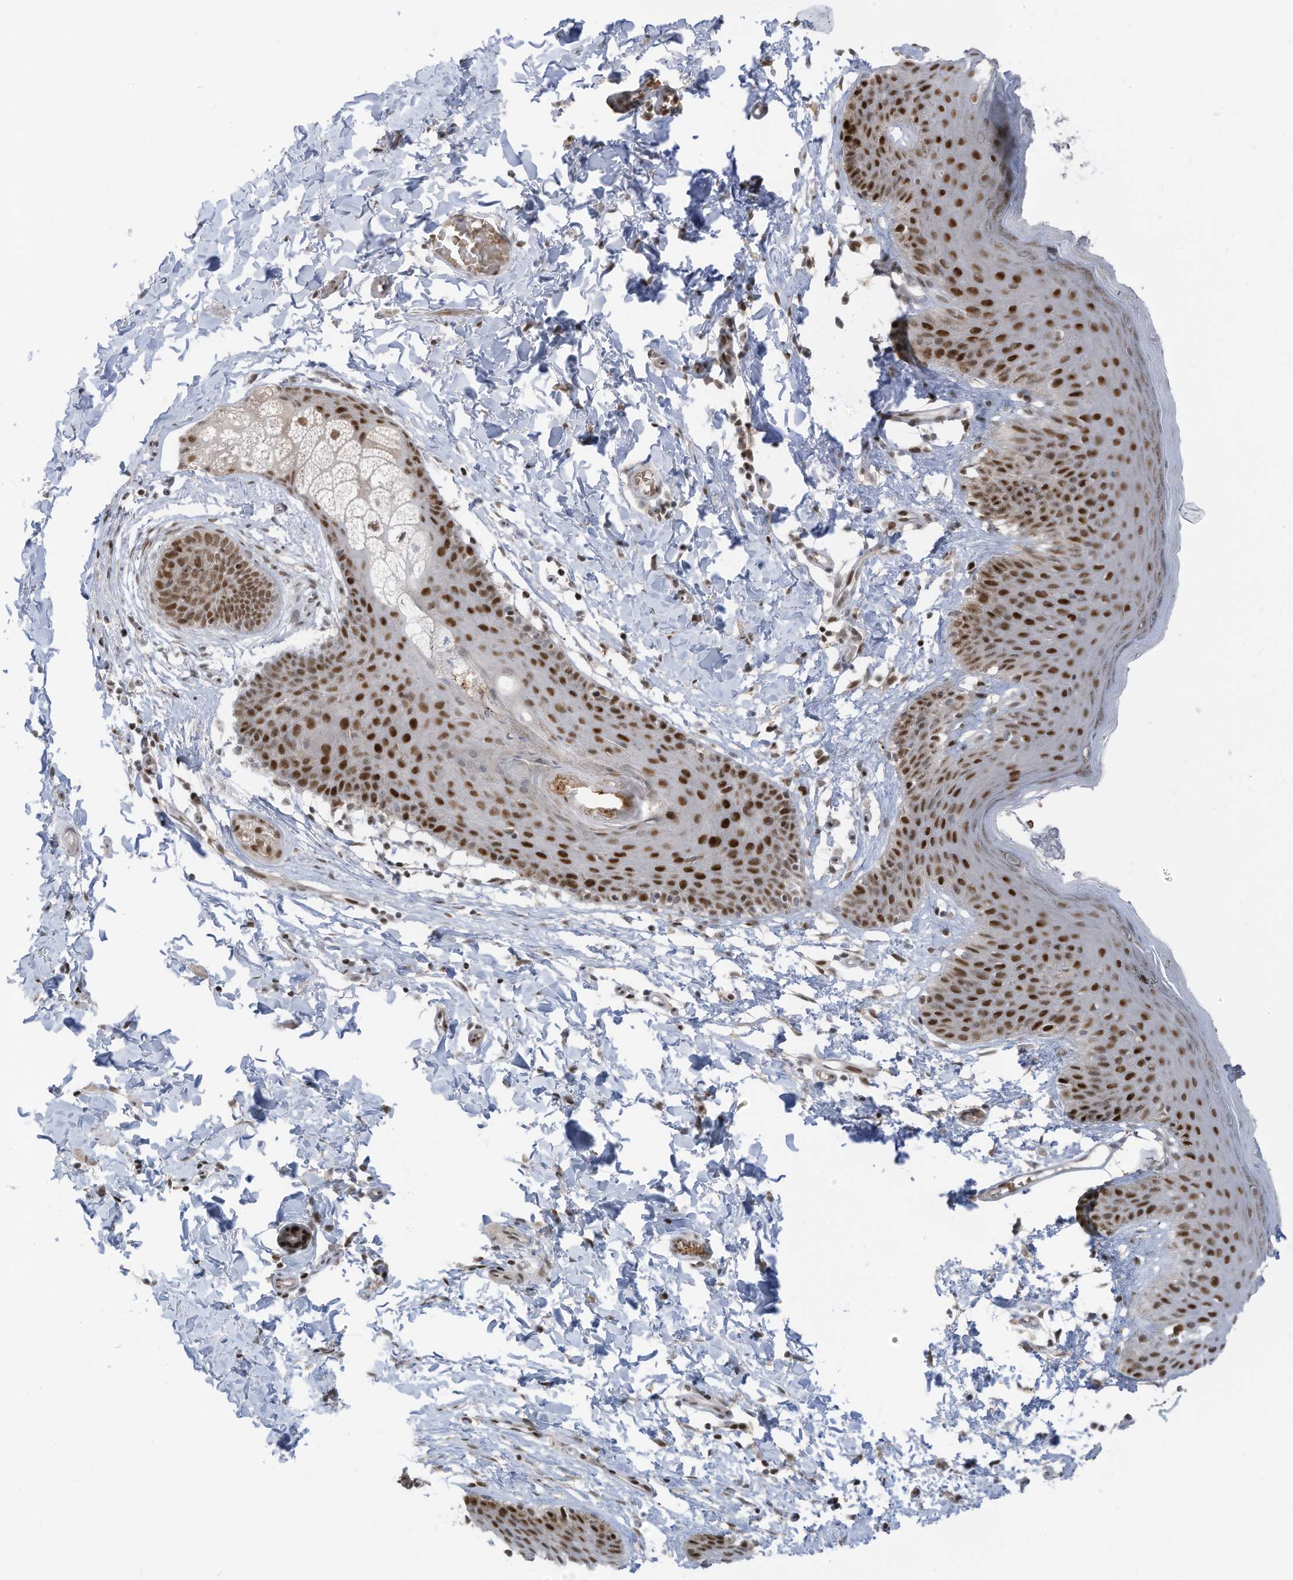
{"staining": {"intensity": "strong", "quantity": "25%-75%", "location": "nuclear"}, "tissue": "skin", "cell_type": "Epidermal cells", "image_type": "normal", "snomed": [{"axis": "morphology", "description": "Normal tissue, NOS"}, {"axis": "topography", "description": "Vulva"}], "caption": "This micrograph reveals normal skin stained with immunohistochemistry to label a protein in brown. The nuclear of epidermal cells show strong positivity for the protein. Nuclei are counter-stained blue.", "gene": "ZCWPW2", "patient": {"sex": "female", "age": 66}}